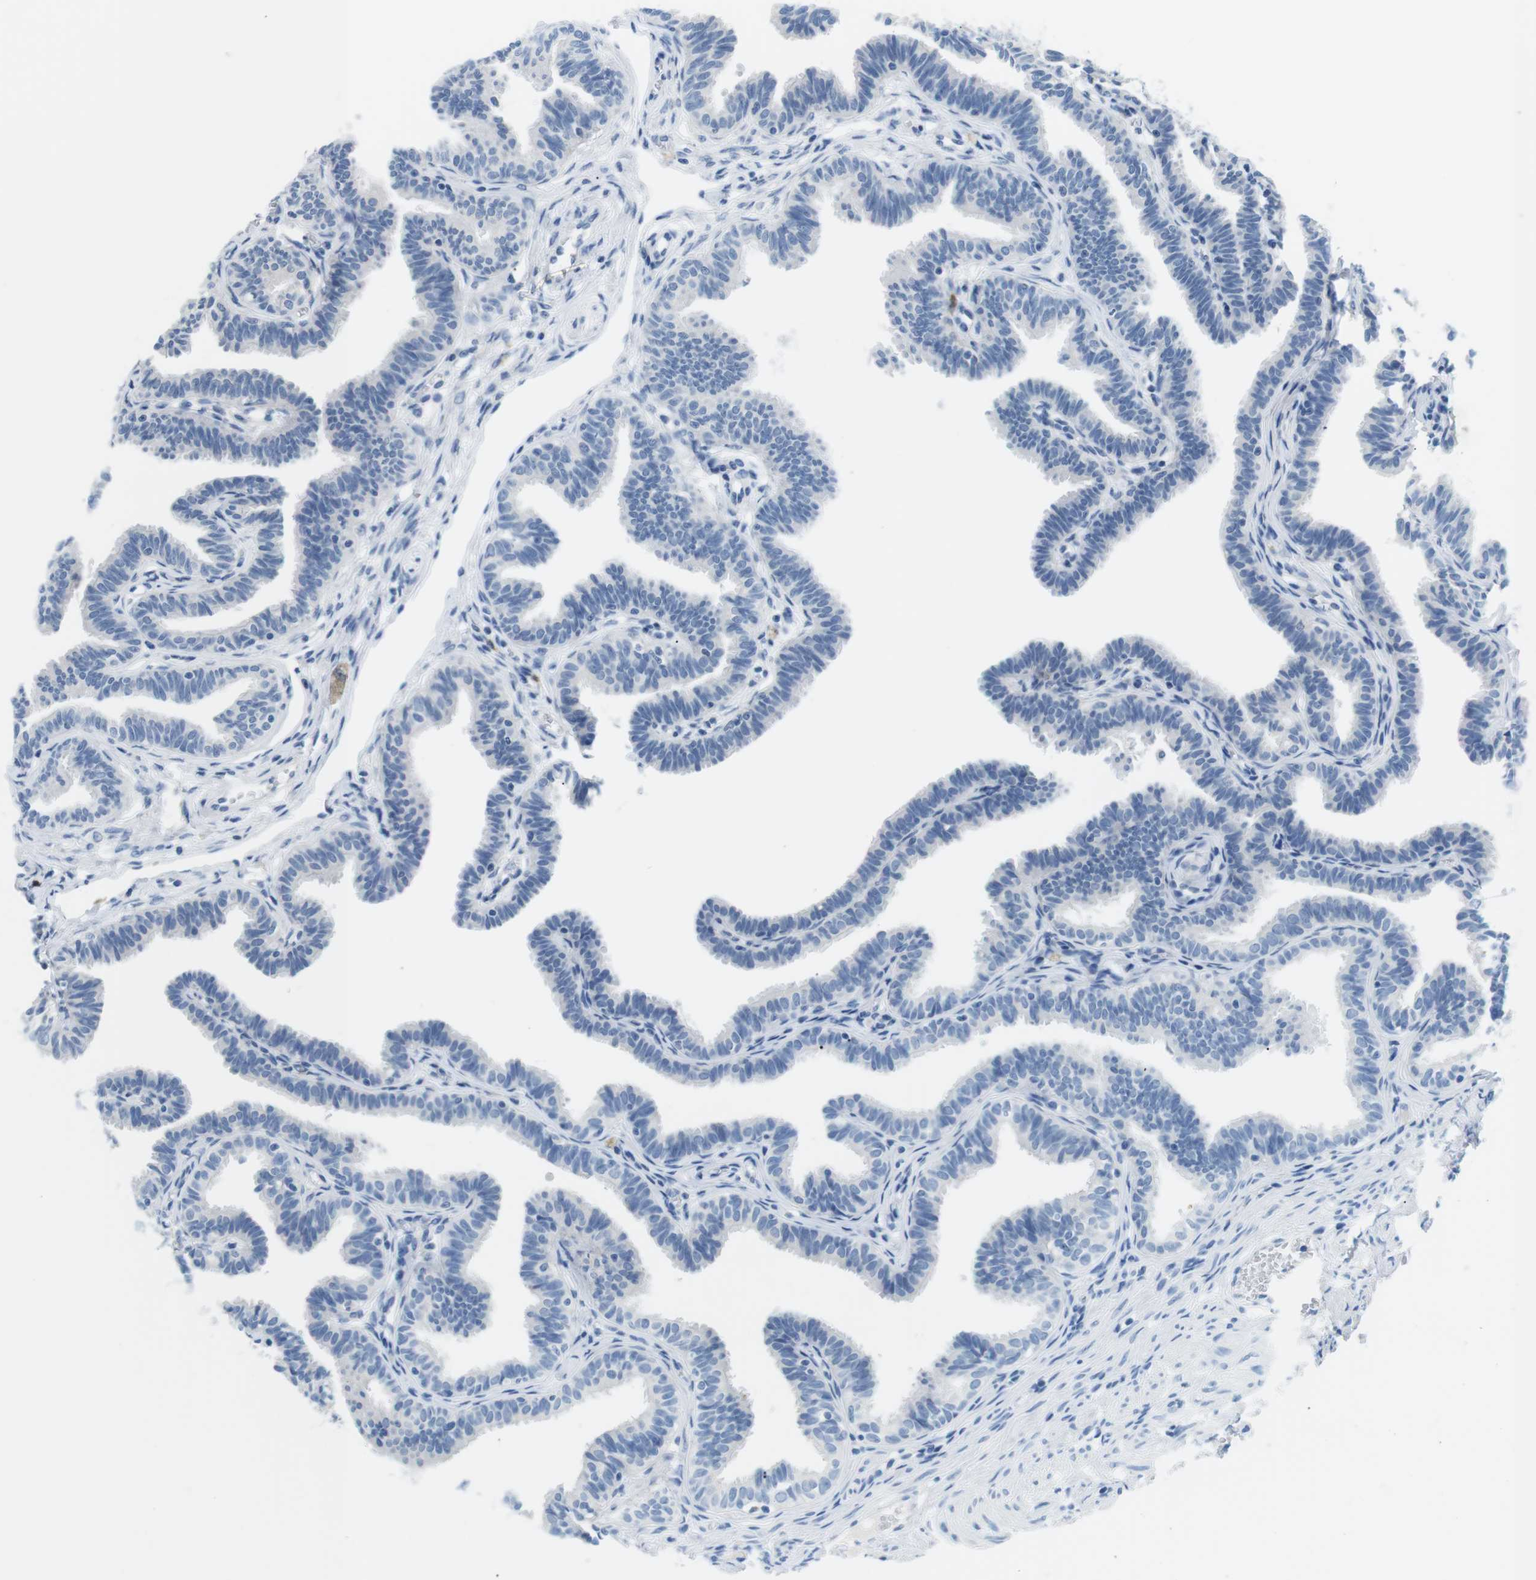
{"staining": {"intensity": "negative", "quantity": "none", "location": "none"}, "tissue": "fallopian tube", "cell_type": "Glandular cells", "image_type": "normal", "snomed": [{"axis": "morphology", "description": "Normal tissue, NOS"}, {"axis": "topography", "description": "Fallopian tube"}, {"axis": "topography", "description": "Ovary"}], "caption": "Glandular cells are negative for brown protein staining in normal fallopian tube. (DAB immunohistochemistry with hematoxylin counter stain).", "gene": "TNFRSF4", "patient": {"sex": "female", "age": 23}}